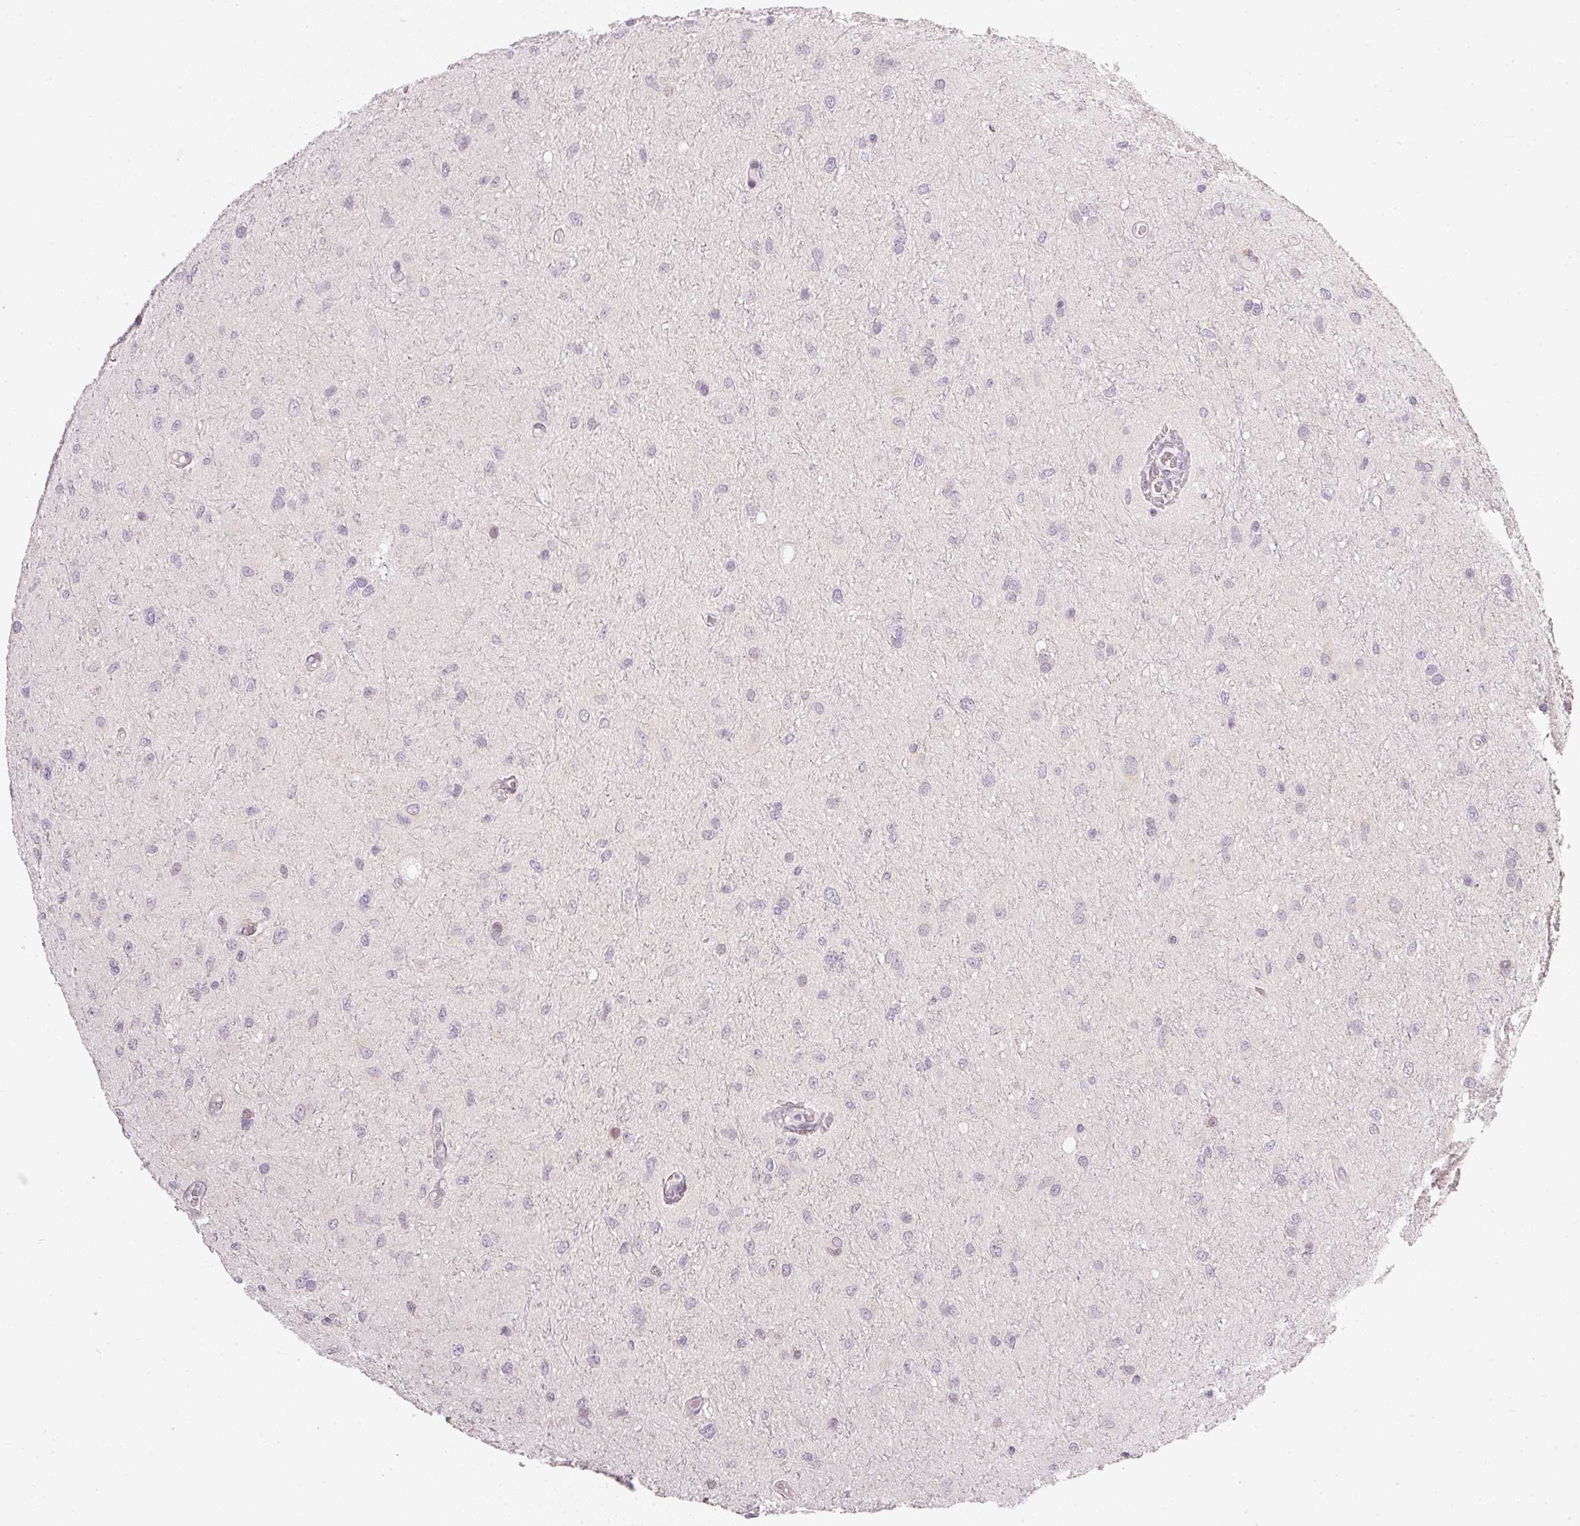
{"staining": {"intensity": "negative", "quantity": "none", "location": "none"}, "tissue": "glioma", "cell_type": "Tumor cells", "image_type": "cancer", "snomed": [{"axis": "morphology", "description": "Glioma, malignant, Low grade"}, {"axis": "topography", "description": "Cerebellum"}], "caption": "IHC image of glioma stained for a protein (brown), which demonstrates no staining in tumor cells.", "gene": "NRDE2", "patient": {"sex": "female", "age": 5}}